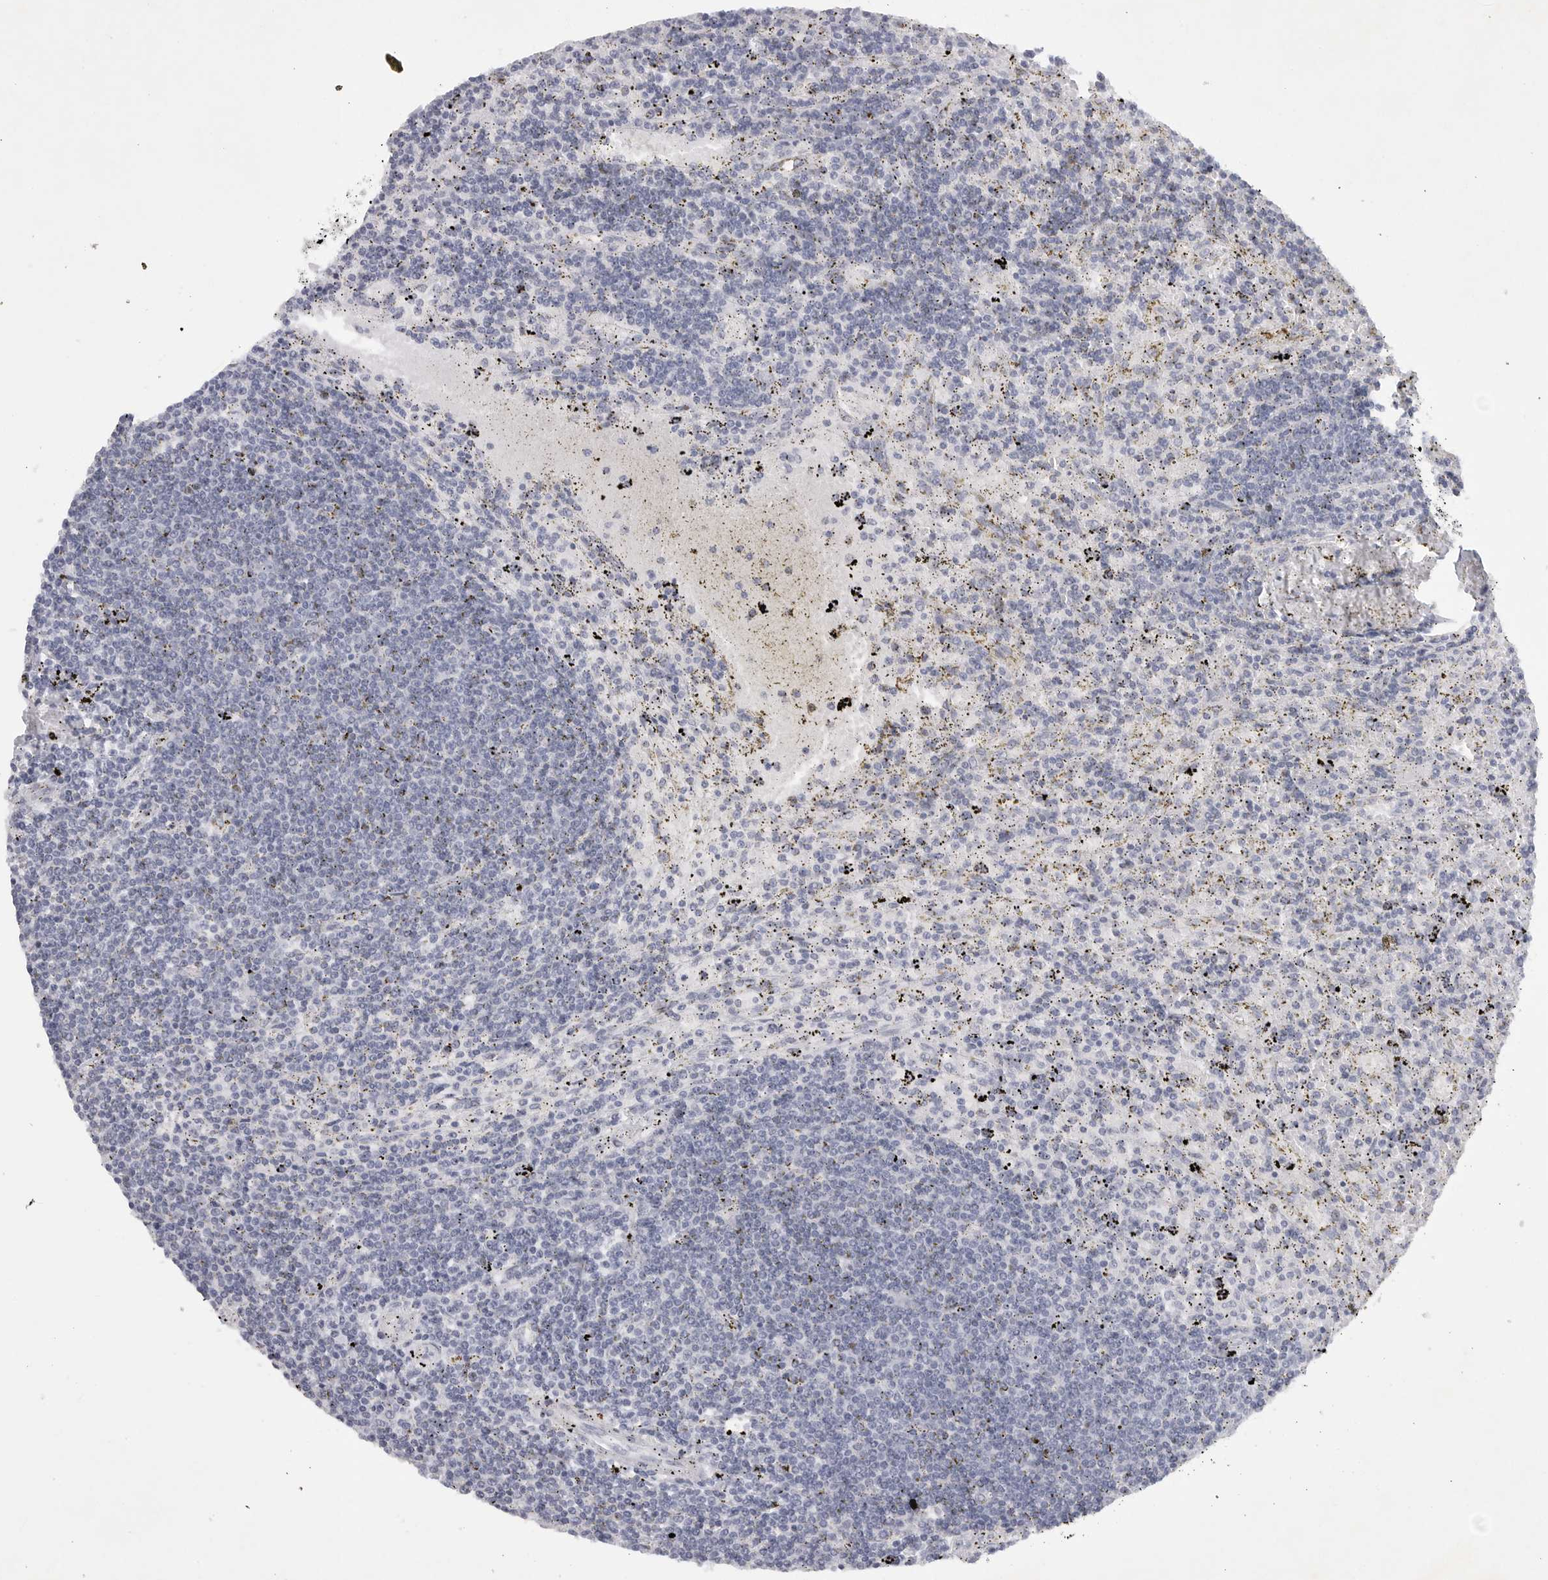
{"staining": {"intensity": "negative", "quantity": "none", "location": "none"}, "tissue": "lymphoma", "cell_type": "Tumor cells", "image_type": "cancer", "snomed": [{"axis": "morphology", "description": "Malignant lymphoma, non-Hodgkin's type, Low grade"}, {"axis": "topography", "description": "Spleen"}], "caption": "Immunohistochemistry image of neoplastic tissue: human lymphoma stained with DAB demonstrates no significant protein expression in tumor cells.", "gene": "TNR", "patient": {"sex": "male", "age": 76}}